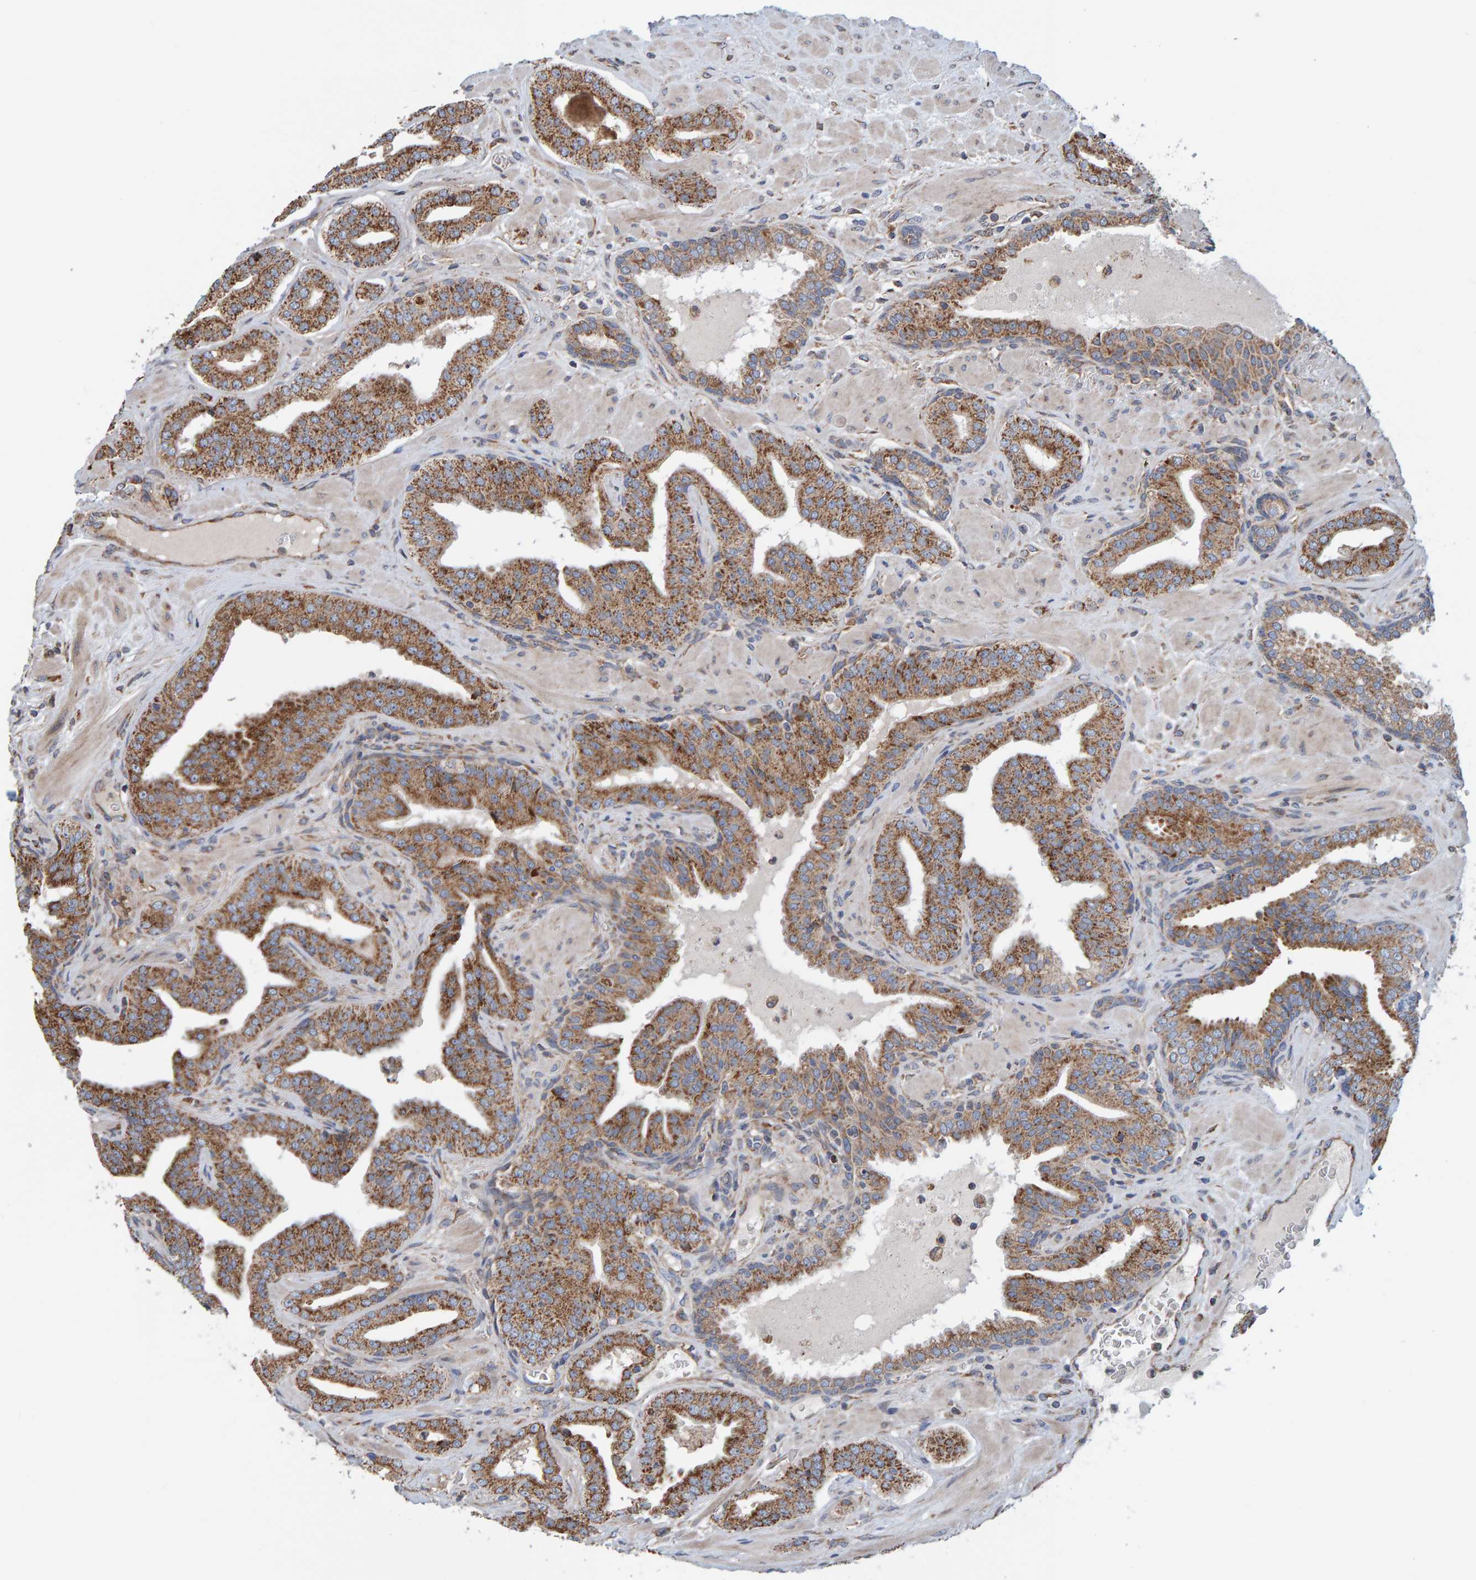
{"staining": {"intensity": "strong", "quantity": ">75%", "location": "cytoplasmic/membranous"}, "tissue": "prostate cancer", "cell_type": "Tumor cells", "image_type": "cancer", "snomed": [{"axis": "morphology", "description": "Adenocarcinoma, Low grade"}, {"axis": "topography", "description": "Prostate"}], "caption": "Protein analysis of prostate low-grade adenocarcinoma tissue displays strong cytoplasmic/membranous positivity in approximately >75% of tumor cells. (DAB IHC, brown staining for protein, blue staining for nuclei).", "gene": "MRPL45", "patient": {"sex": "male", "age": 62}}